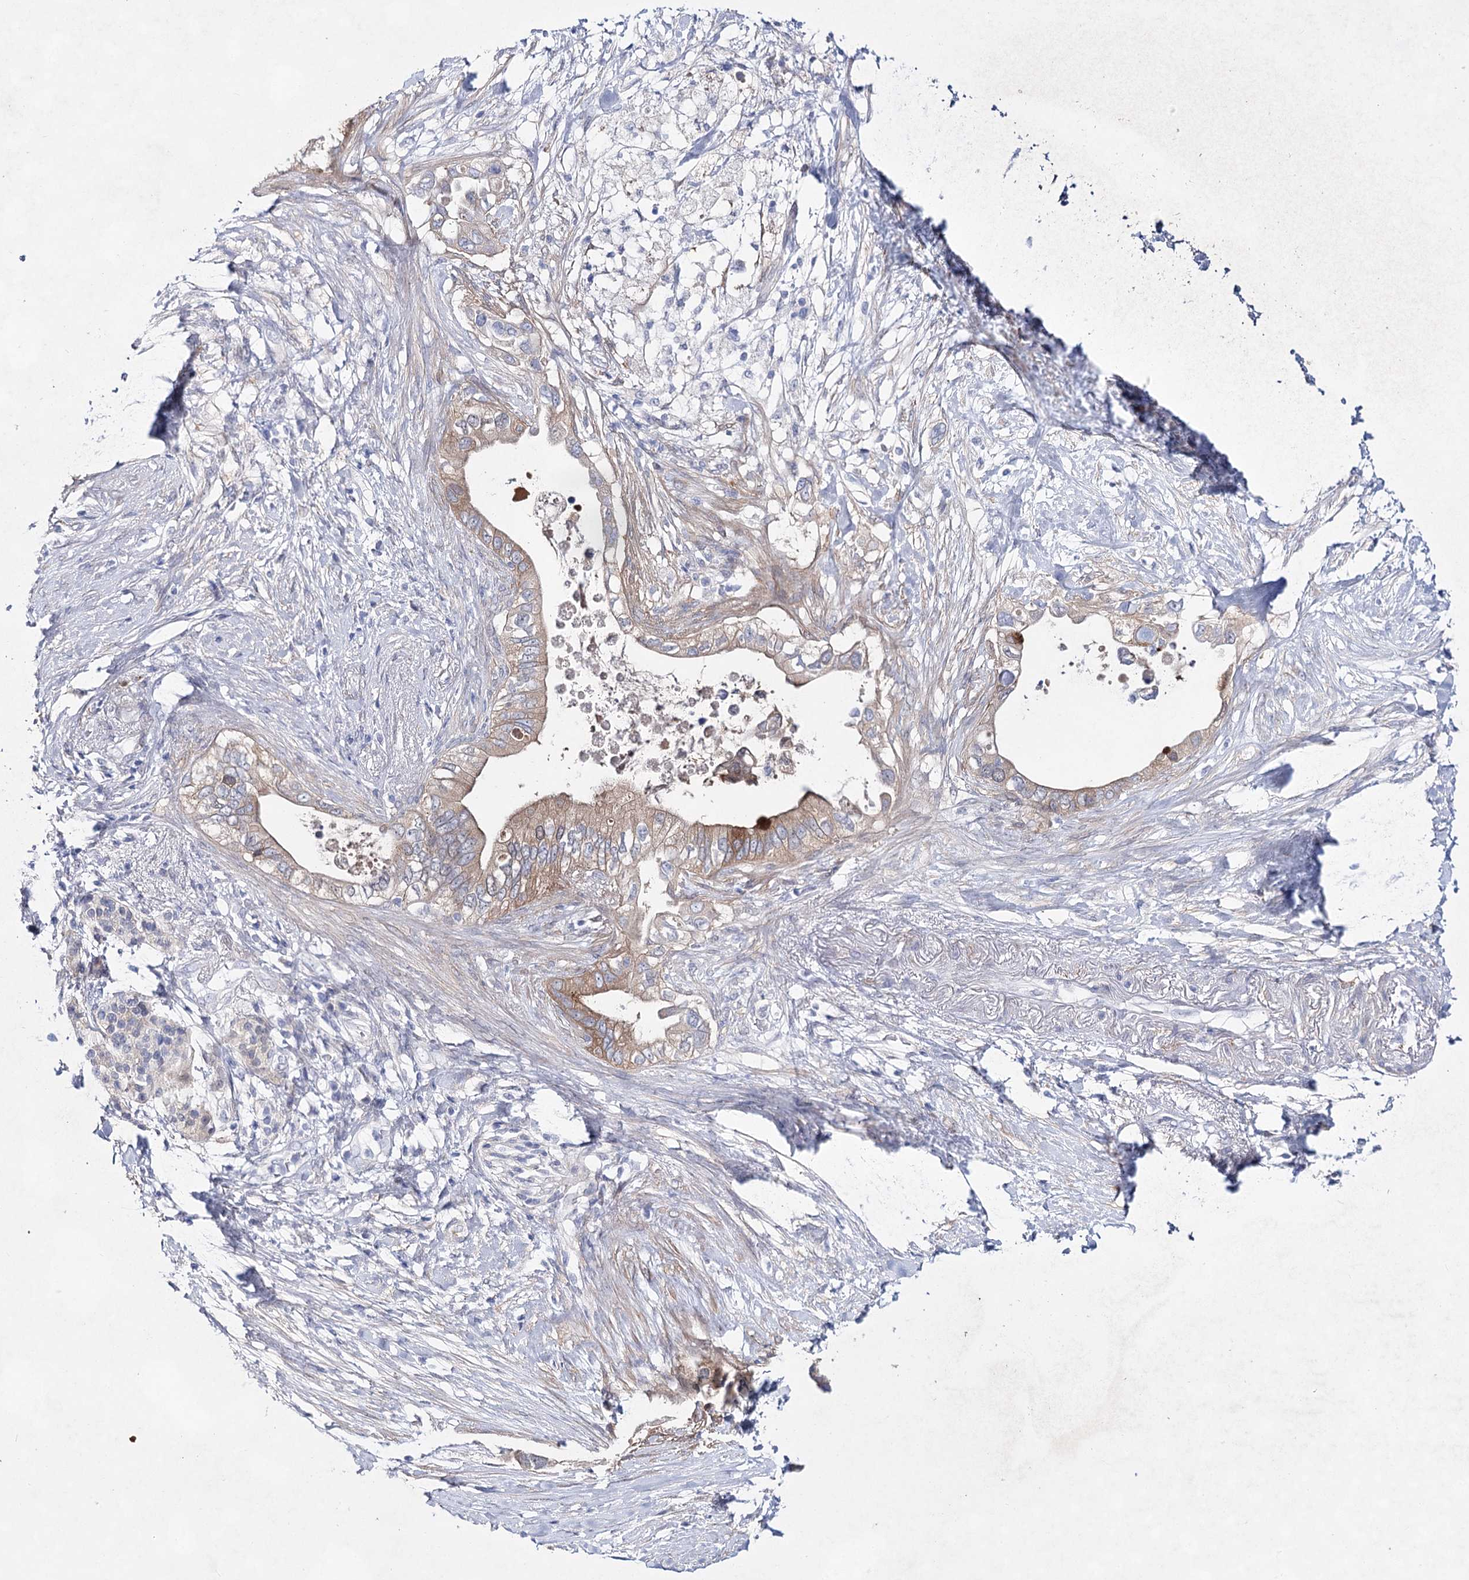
{"staining": {"intensity": "moderate", "quantity": "<25%", "location": "cytoplasmic/membranous"}, "tissue": "pancreatic cancer", "cell_type": "Tumor cells", "image_type": "cancer", "snomed": [{"axis": "morphology", "description": "Adenocarcinoma, NOS"}, {"axis": "topography", "description": "Pancreas"}], "caption": "Brown immunohistochemical staining in pancreatic cancer (adenocarcinoma) demonstrates moderate cytoplasmic/membranous positivity in about <25% of tumor cells. The protein of interest is stained brown, and the nuclei are stained in blue (DAB (3,3'-diaminobenzidine) IHC with brightfield microscopy, high magnification).", "gene": "UGDH", "patient": {"sex": "female", "age": 56}}